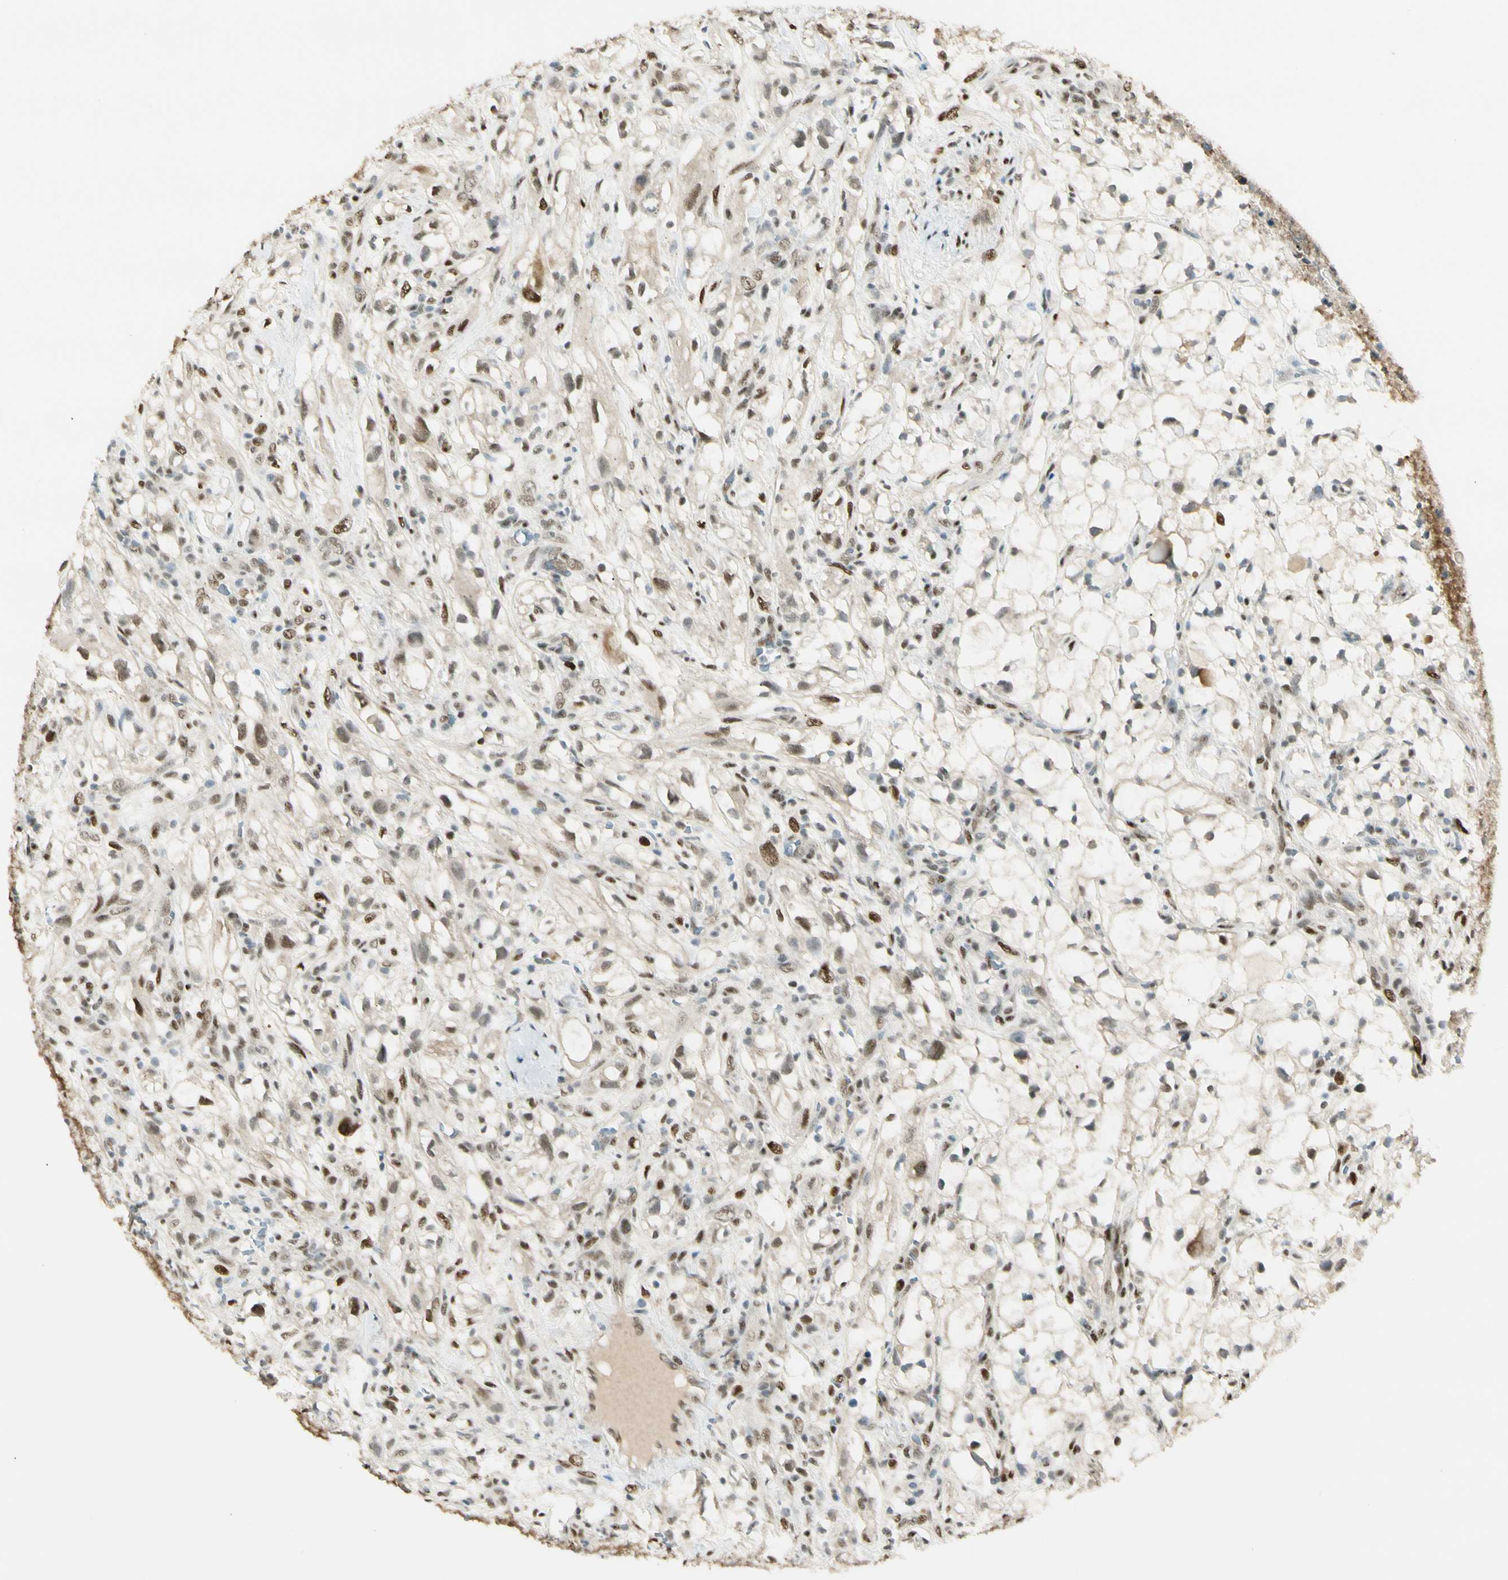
{"staining": {"intensity": "moderate", "quantity": ">75%", "location": "cytoplasmic/membranous,nuclear"}, "tissue": "renal cancer", "cell_type": "Tumor cells", "image_type": "cancer", "snomed": [{"axis": "morphology", "description": "Adenocarcinoma, NOS"}, {"axis": "topography", "description": "Kidney"}], "caption": "Immunohistochemical staining of human renal cancer exhibits medium levels of moderate cytoplasmic/membranous and nuclear expression in about >75% of tumor cells. (Stains: DAB in brown, nuclei in blue, Microscopy: brightfield microscopy at high magnification).", "gene": "ATXN1", "patient": {"sex": "female", "age": 60}}